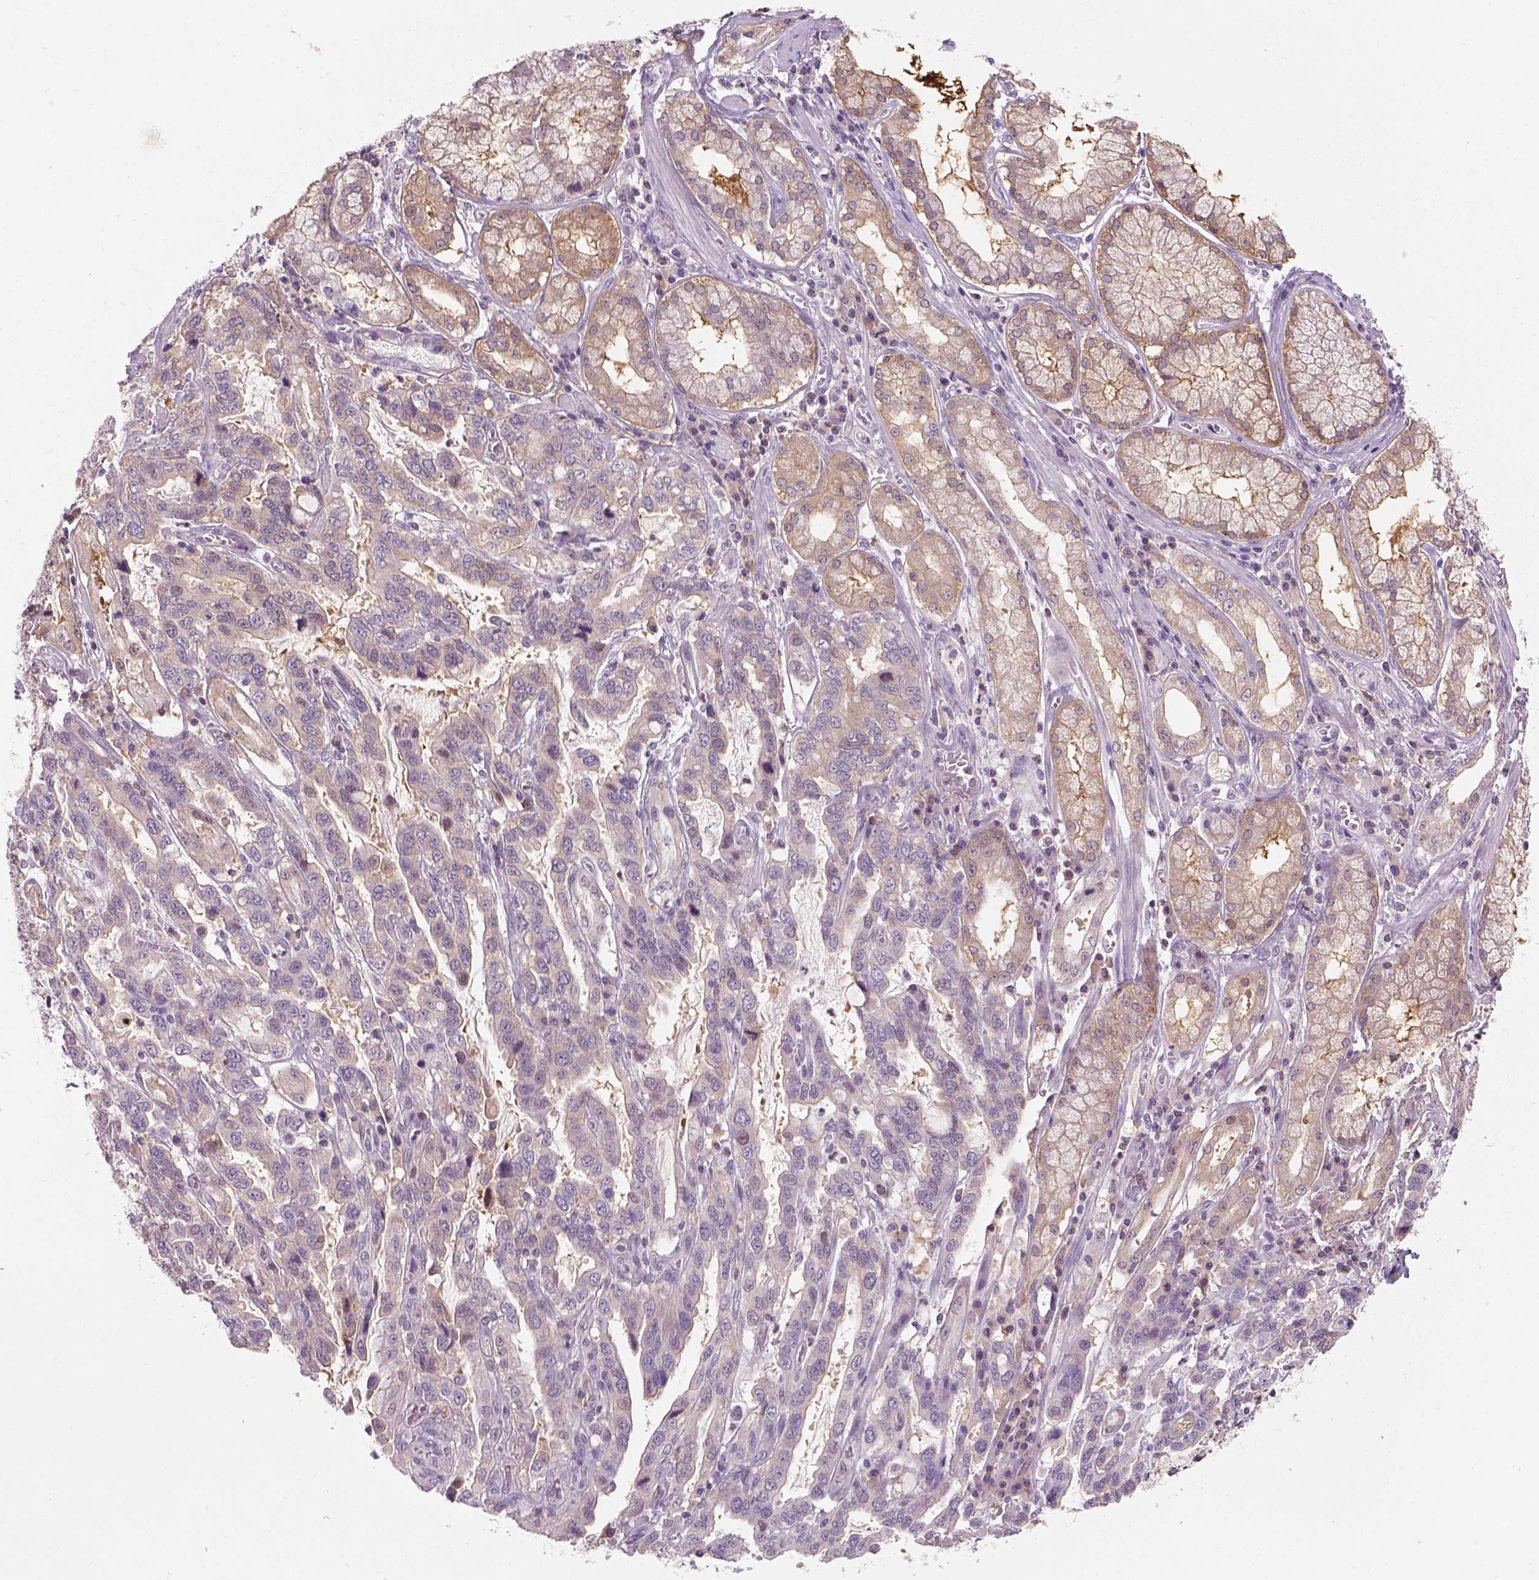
{"staining": {"intensity": "moderate", "quantity": "25%-75%", "location": "cytoplasmic/membranous"}, "tissue": "stomach cancer", "cell_type": "Tumor cells", "image_type": "cancer", "snomed": [{"axis": "morphology", "description": "Adenocarcinoma, NOS"}, {"axis": "topography", "description": "Stomach, lower"}], "caption": "Moderate cytoplasmic/membranous protein positivity is seen in about 25%-75% of tumor cells in stomach adenocarcinoma. Using DAB (brown) and hematoxylin (blue) stains, captured at high magnification using brightfield microscopy.", "gene": "GOT1", "patient": {"sex": "female", "age": 76}}